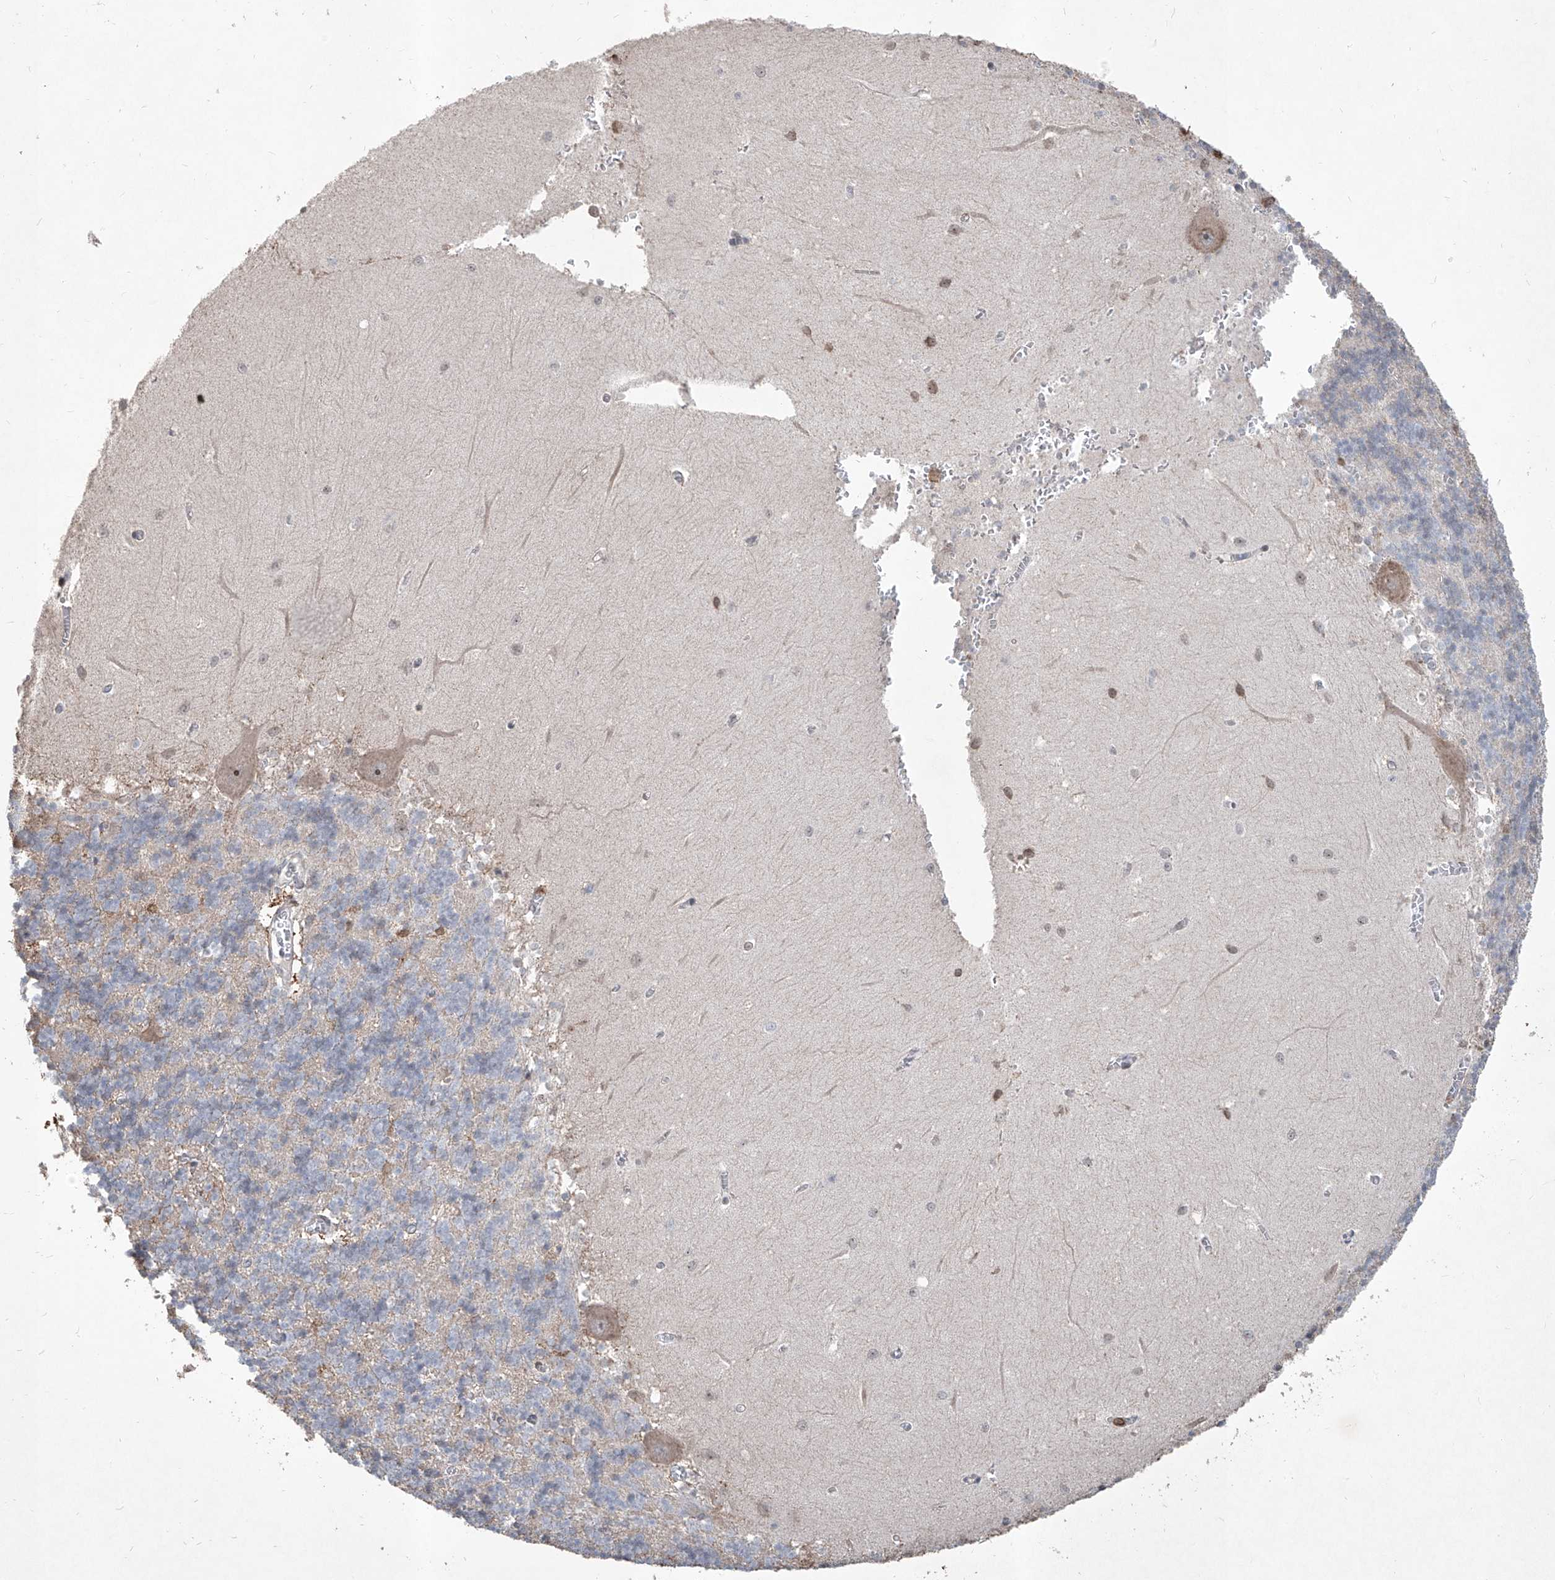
{"staining": {"intensity": "negative", "quantity": "none", "location": "none"}, "tissue": "cerebellum", "cell_type": "Cells in granular layer", "image_type": "normal", "snomed": [{"axis": "morphology", "description": "Normal tissue, NOS"}, {"axis": "topography", "description": "Cerebellum"}], "caption": "Cerebellum stained for a protein using immunohistochemistry (IHC) exhibits no positivity cells in granular layer.", "gene": "ZBTB48", "patient": {"sex": "male", "age": 37}}